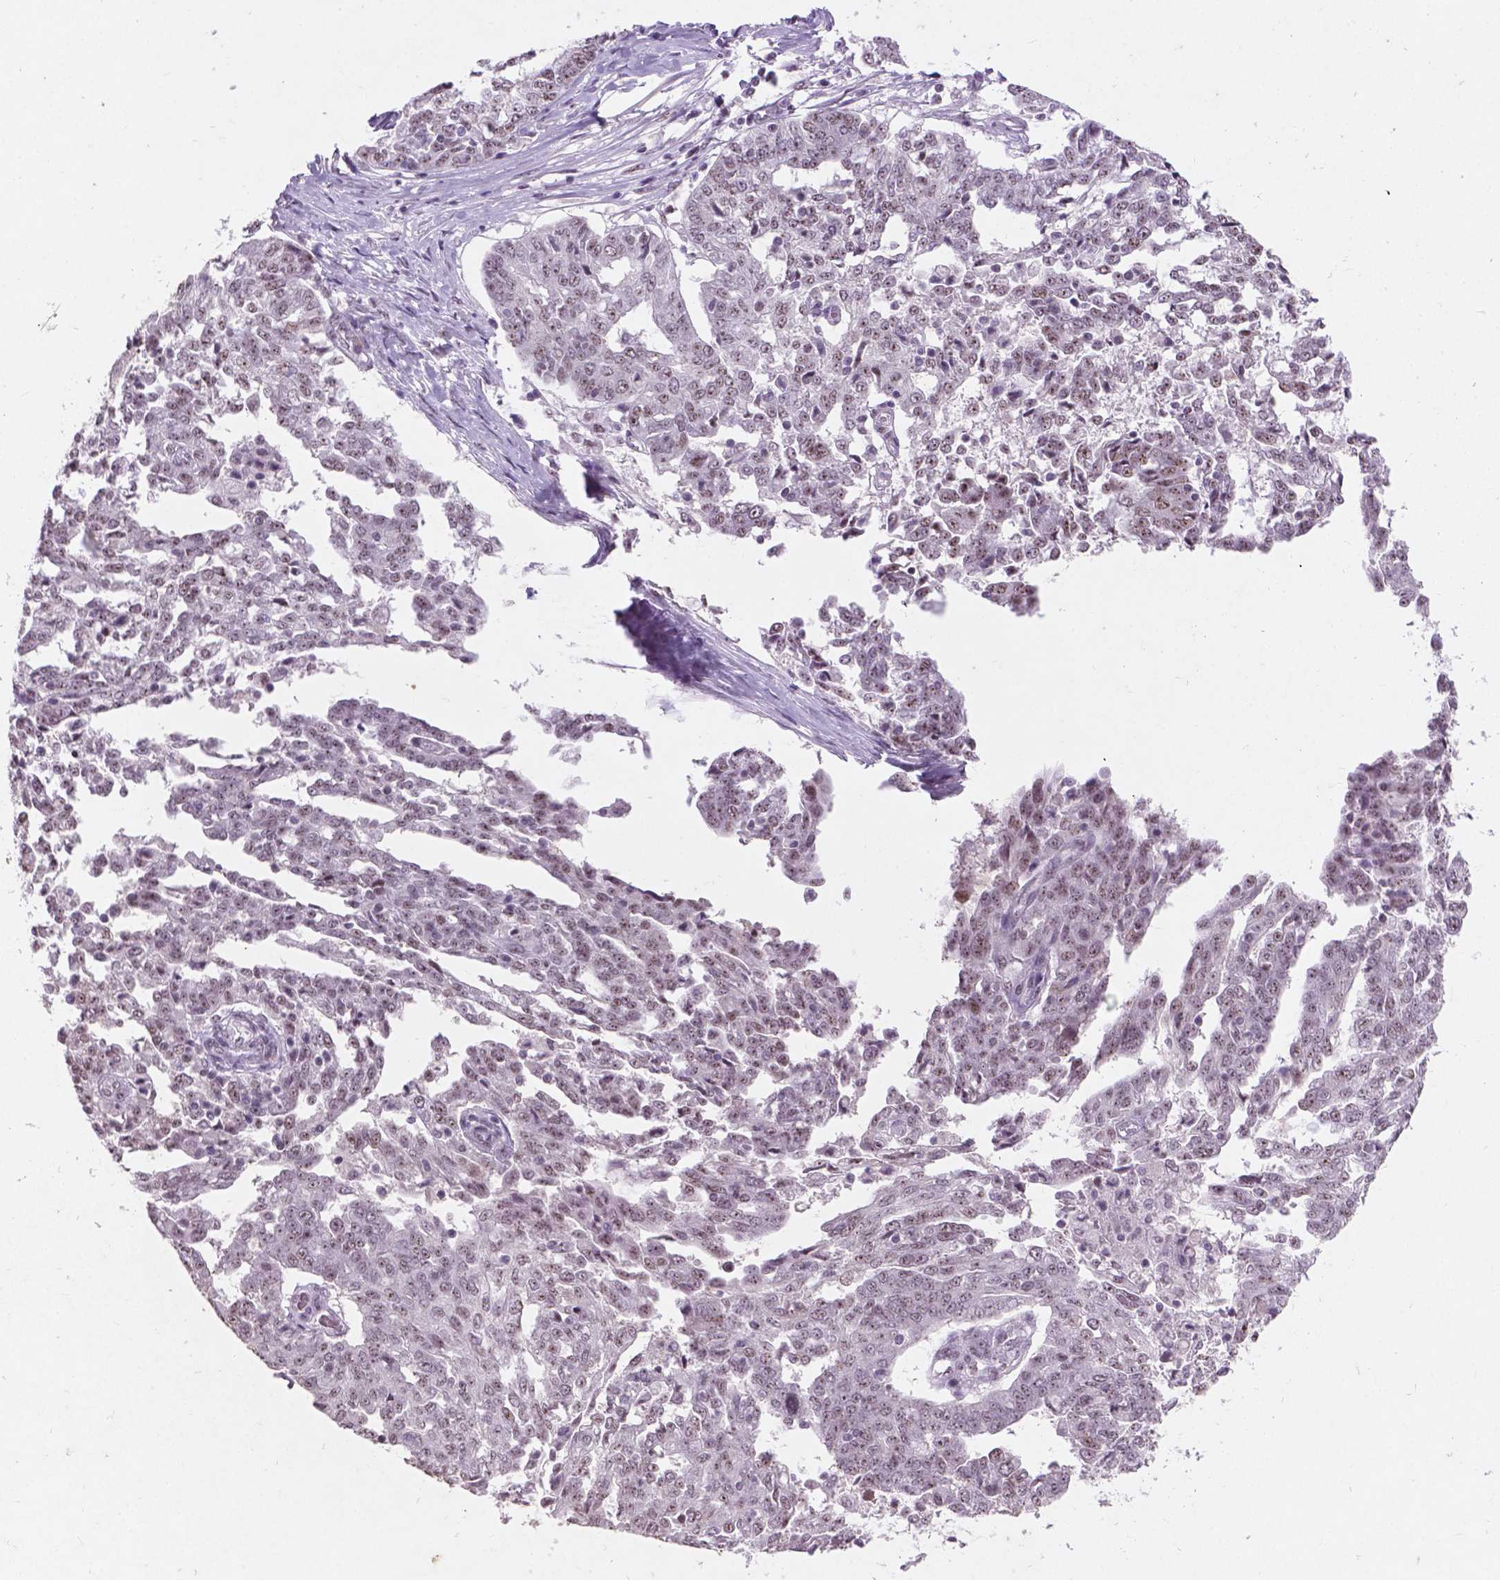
{"staining": {"intensity": "moderate", "quantity": "<25%", "location": "nuclear"}, "tissue": "ovarian cancer", "cell_type": "Tumor cells", "image_type": "cancer", "snomed": [{"axis": "morphology", "description": "Cystadenocarcinoma, serous, NOS"}, {"axis": "topography", "description": "Ovary"}], "caption": "High-magnification brightfield microscopy of ovarian cancer stained with DAB (3,3'-diaminobenzidine) (brown) and counterstained with hematoxylin (blue). tumor cells exhibit moderate nuclear positivity is identified in about<25% of cells.", "gene": "COIL", "patient": {"sex": "female", "age": 67}}